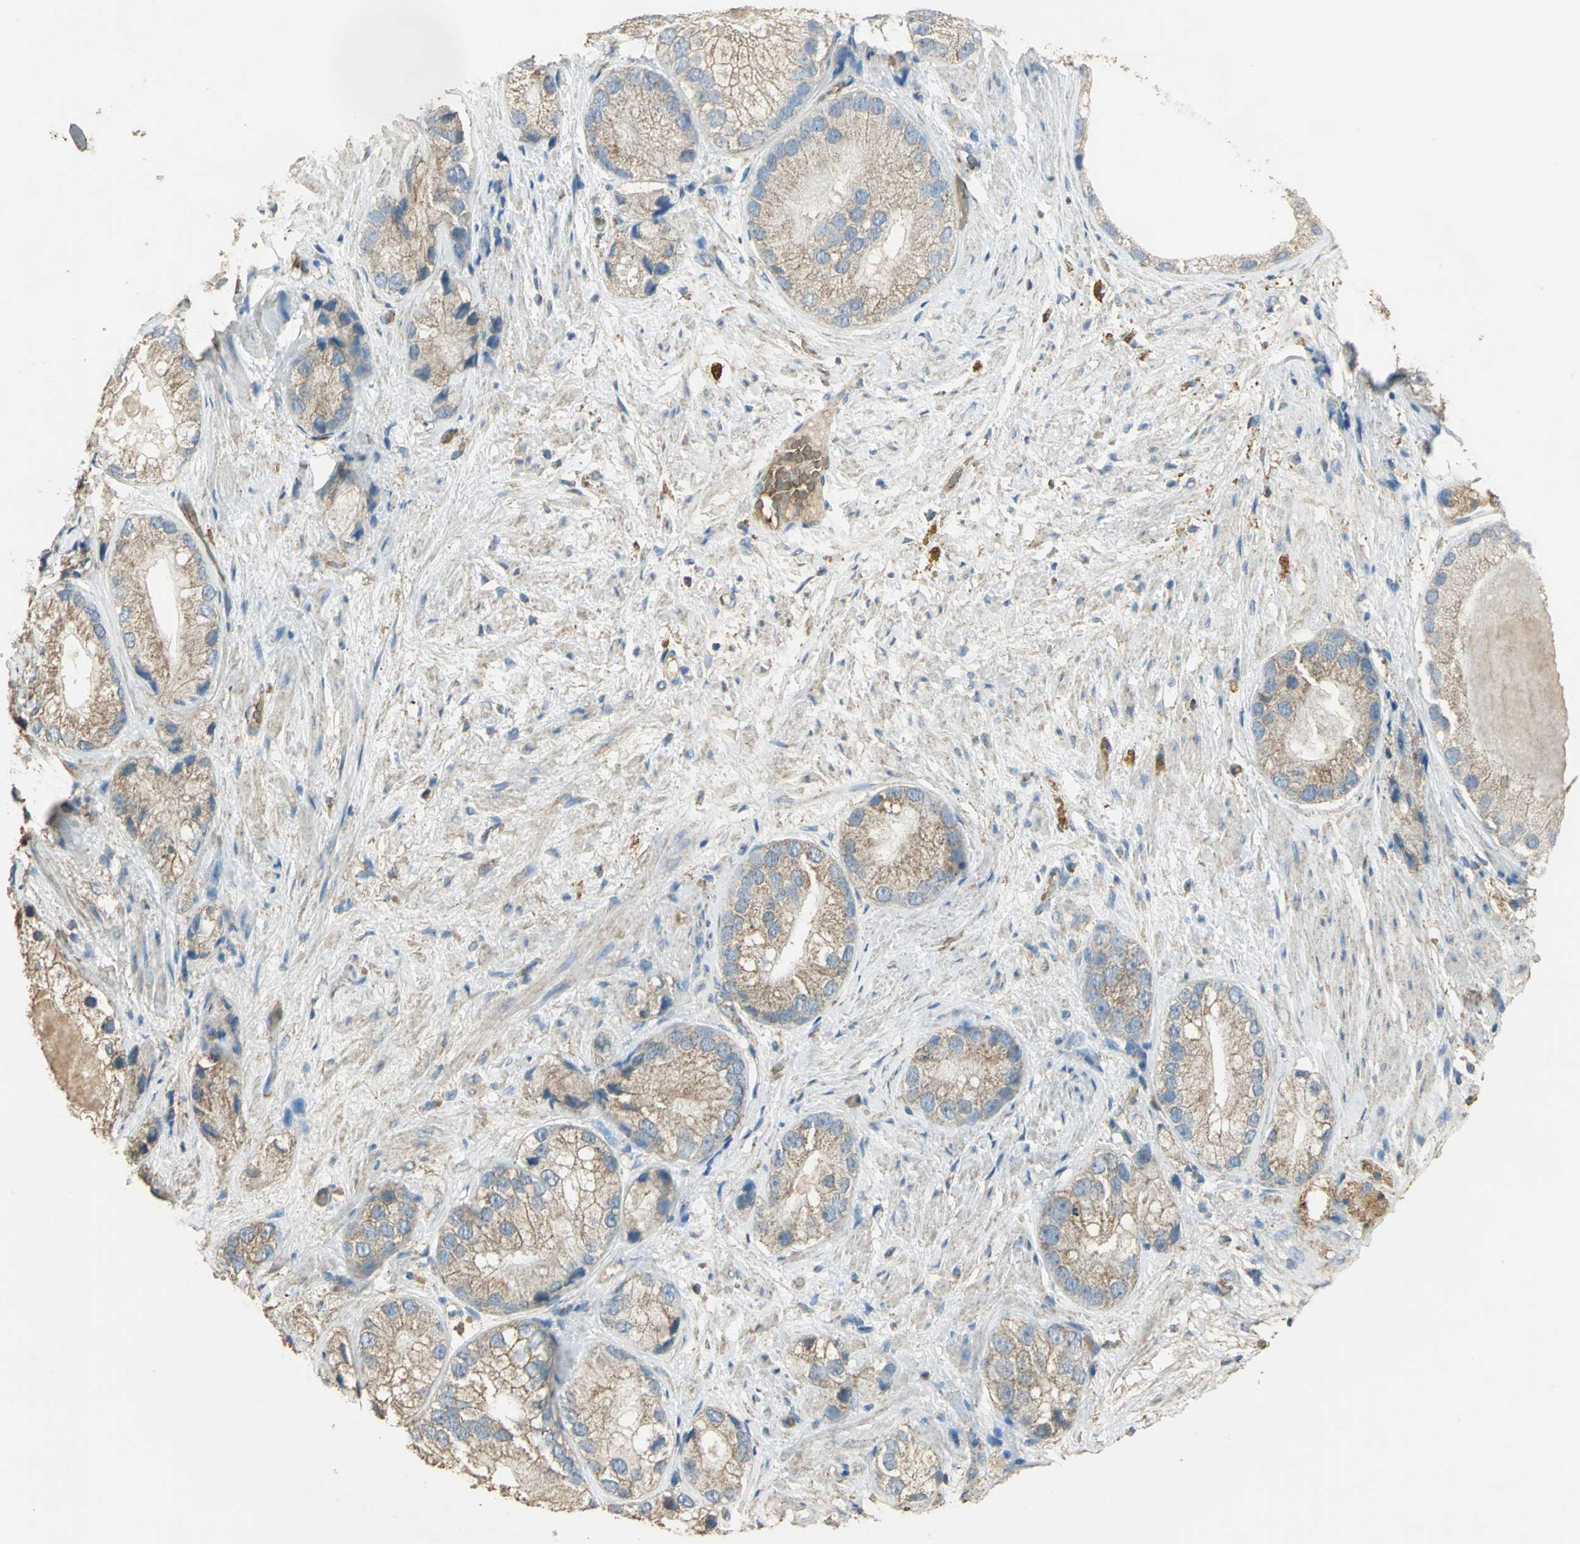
{"staining": {"intensity": "weak", "quantity": ">75%", "location": "cytoplasmic/membranous"}, "tissue": "prostate cancer", "cell_type": "Tumor cells", "image_type": "cancer", "snomed": [{"axis": "morphology", "description": "Adenocarcinoma, Low grade"}, {"axis": "topography", "description": "Prostate"}], "caption": "Approximately >75% of tumor cells in prostate cancer (low-grade adenocarcinoma) demonstrate weak cytoplasmic/membranous protein staining as visualized by brown immunohistochemical staining.", "gene": "TRAPPC2", "patient": {"sex": "male", "age": 69}}